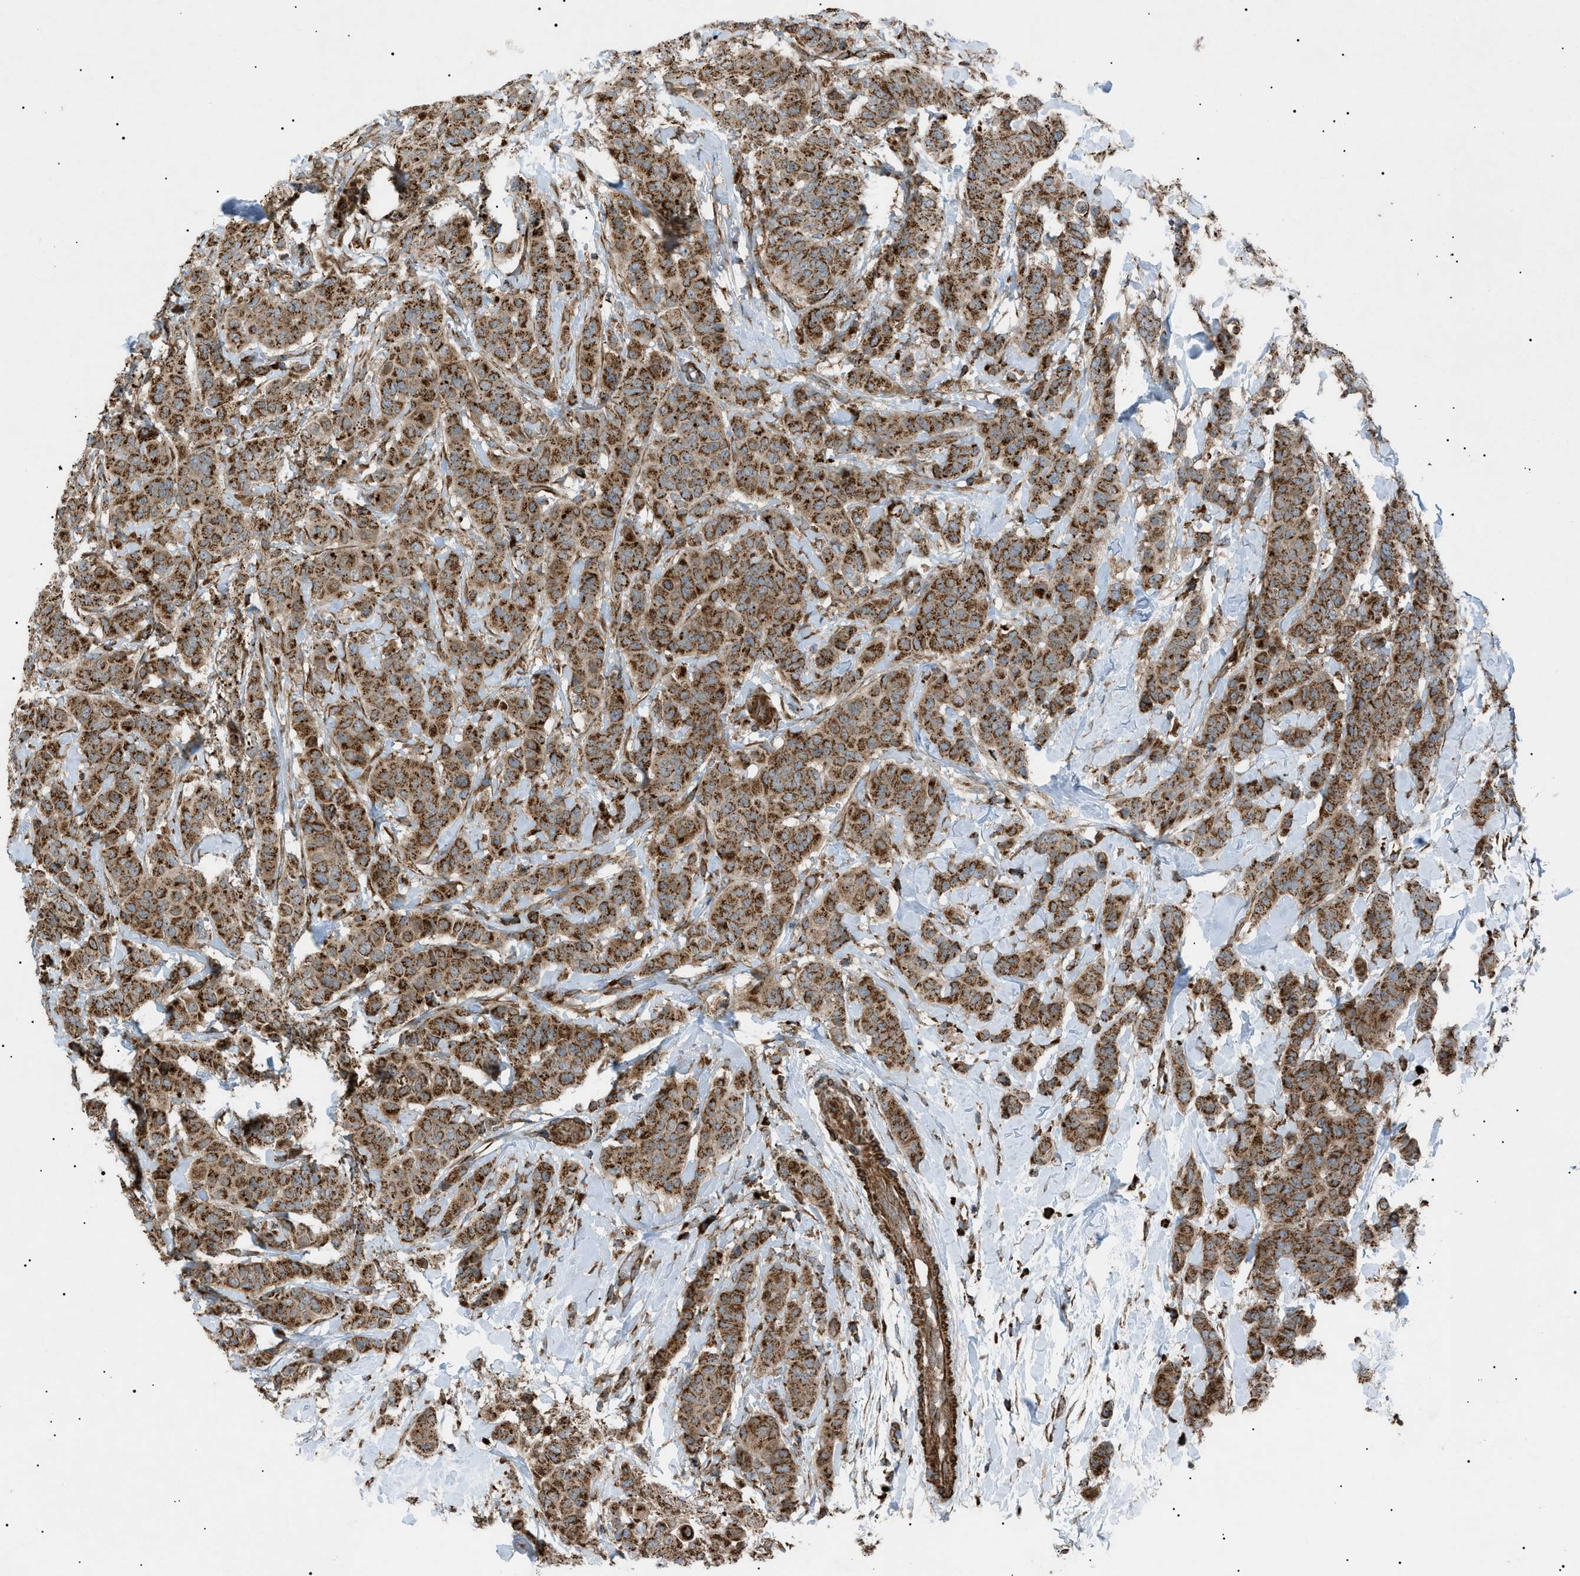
{"staining": {"intensity": "moderate", "quantity": ">75%", "location": "cytoplasmic/membranous"}, "tissue": "breast cancer", "cell_type": "Tumor cells", "image_type": "cancer", "snomed": [{"axis": "morphology", "description": "Normal tissue, NOS"}, {"axis": "morphology", "description": "Duct carcinoma"}, {"axis": "topography", "description": "Breast"}], "caption": "Human breast cancer stained with a brown dye exhibits moderate cytoplasmic/membranous positive staining in approximately >75% of tumor cells.", "gene": "C1GALT1C1", "patient": {"sex": "female", "age": 40}}